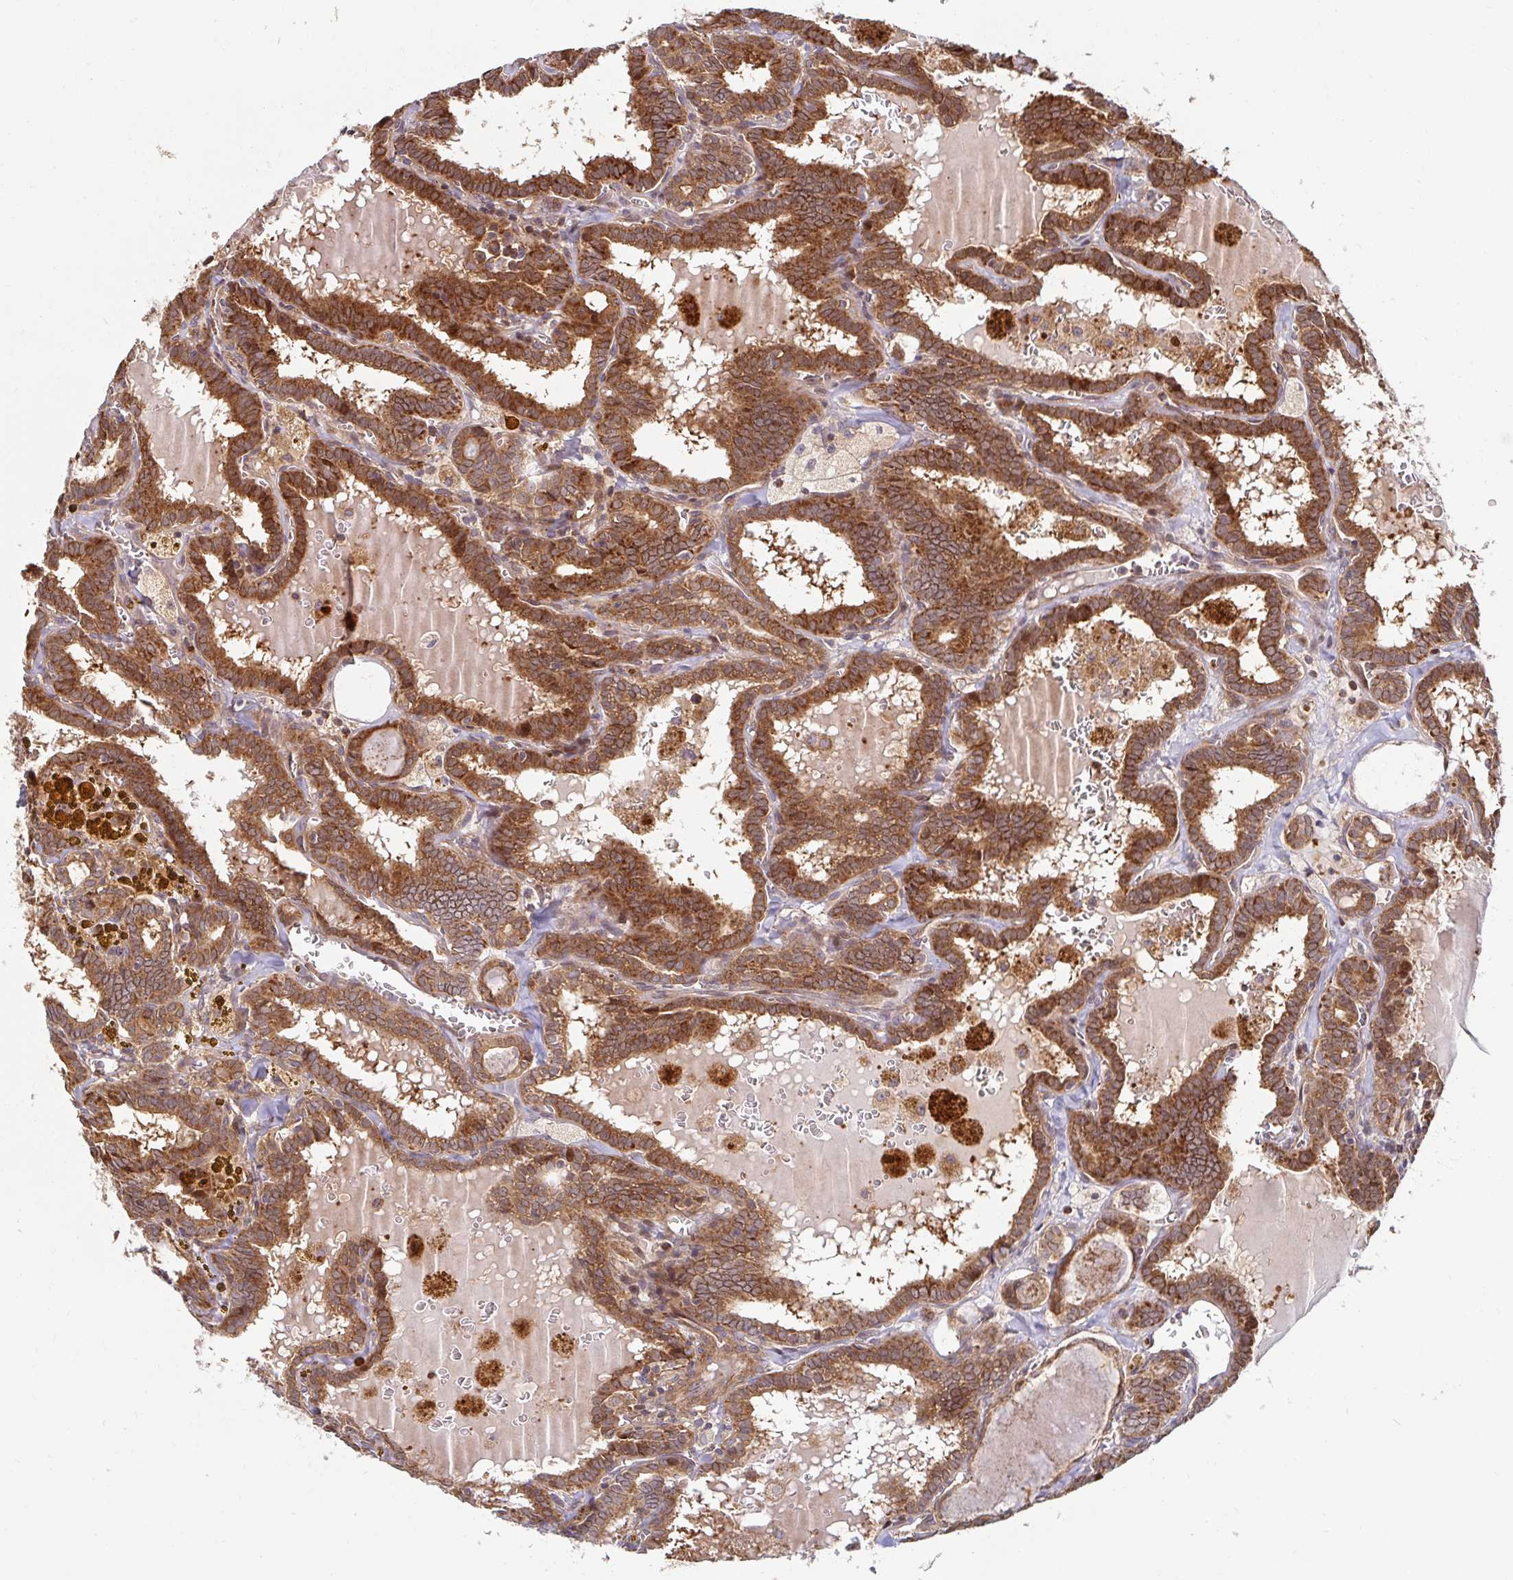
{"staining": {"intensity": "strong", "quantity": ">75%", "location": "cytoplasmic/membranous"}, "tissue": "thyroid cancer", "cell_type": "Tumor cells", "image_type": "cancer", "snomed": [{"axis": "morphology", "description": "Papillary adenocarcinoma, NOS"}, {"axis": "topography", "description": "Thyroid gland"}], "caption": "Strong cytoplasmic/membranous positivity is seen in approximately >75% of tumor cells in papillary adenocarcinoma (thyroid).", "gene": "BTF3", "patient": {"sex": "female", "age": 39}}